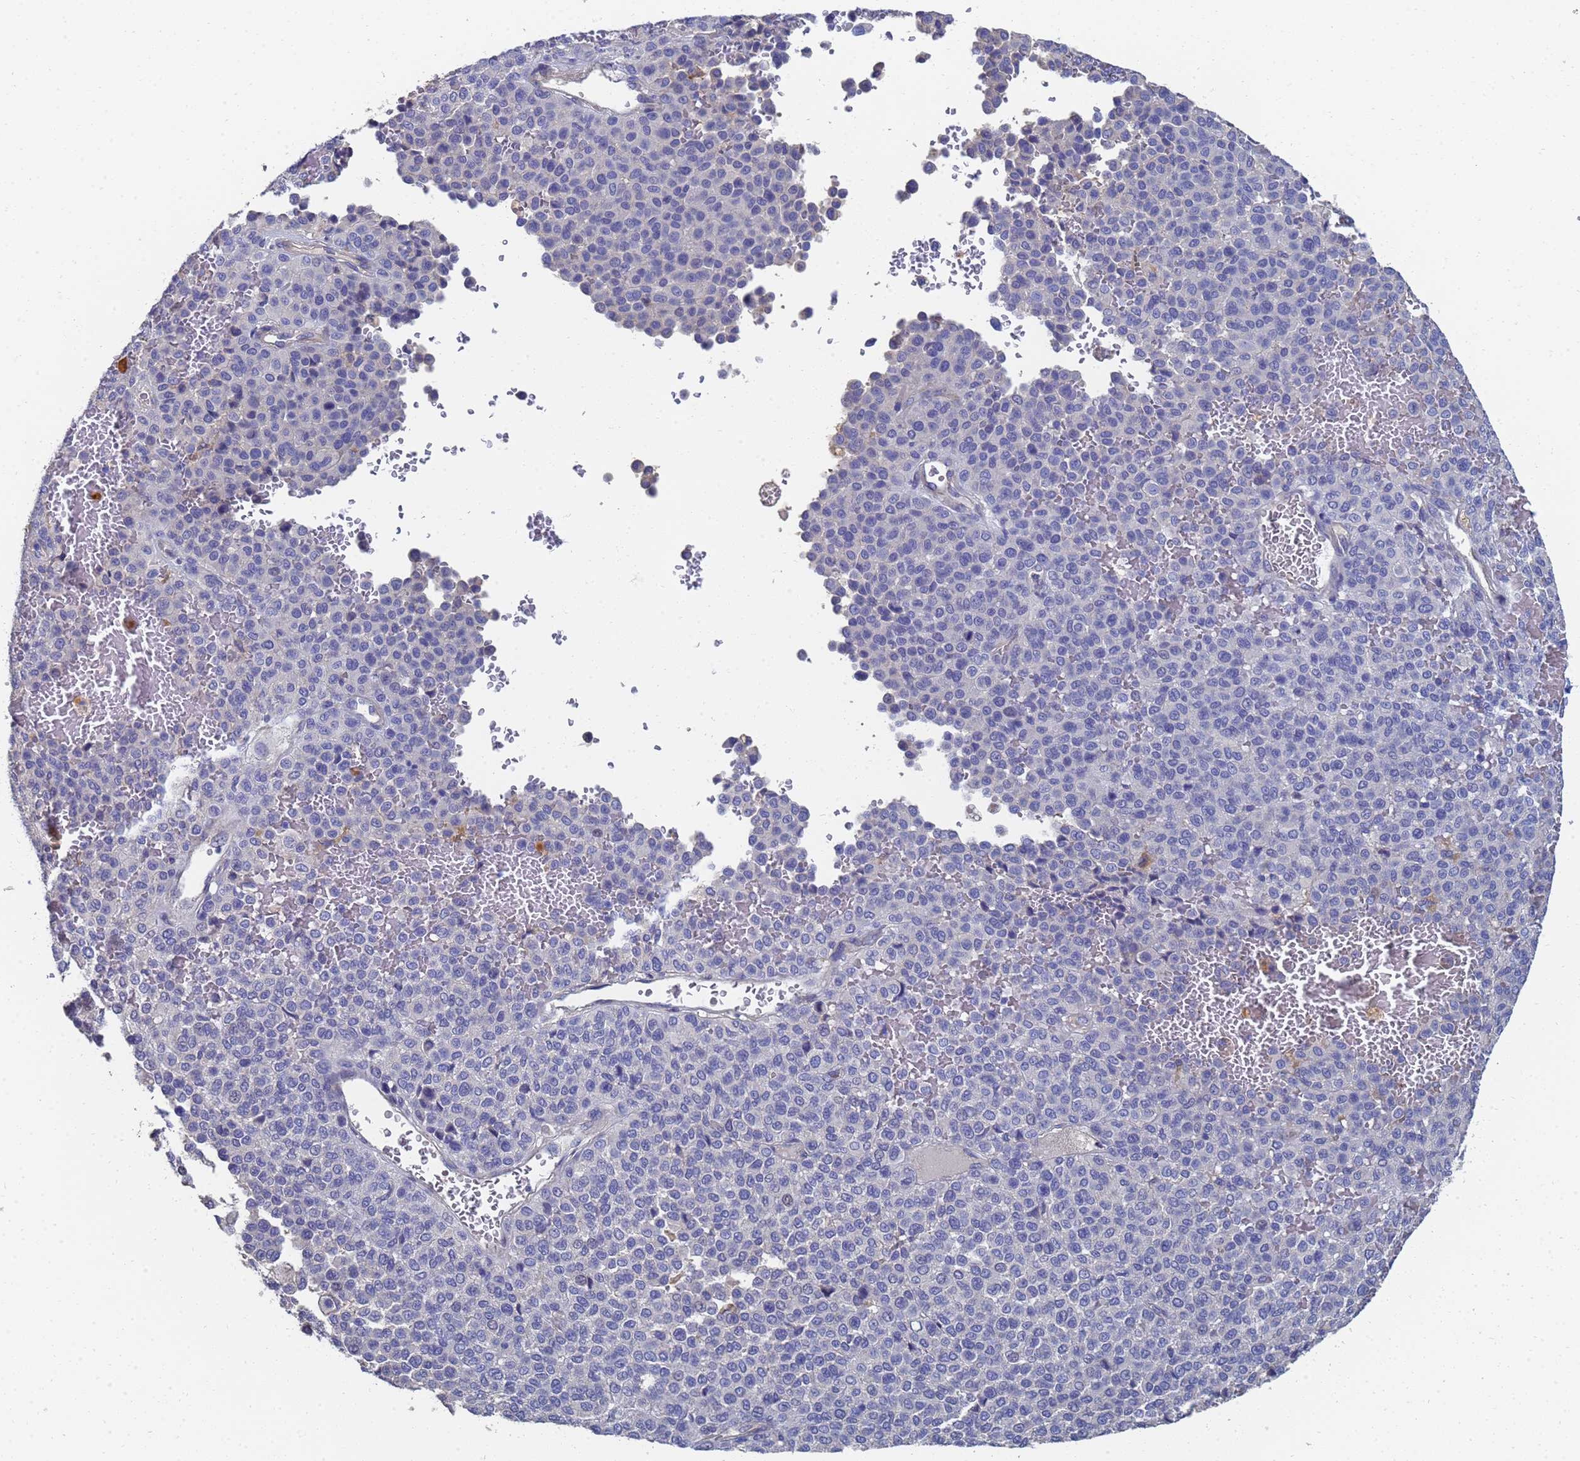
{"staining": {"intensity": "negative", "quantity": "none", "location": "none"}, "tissue": "melanoma", "cell_type": "Tumor cells", "image_type": "cancer", "snomed": [{"axis": "morphology", "description": "Malignant melanoma, Metastatic site"}, {"axis": "topography", "description": "Pancreas"}], "caption": "This is an immunohistochemistry photomicrograph of human melanoma. There is no staining in tumor cells.", "gene": "LBX2", "patient": {"sex": "female", "age": 30}}